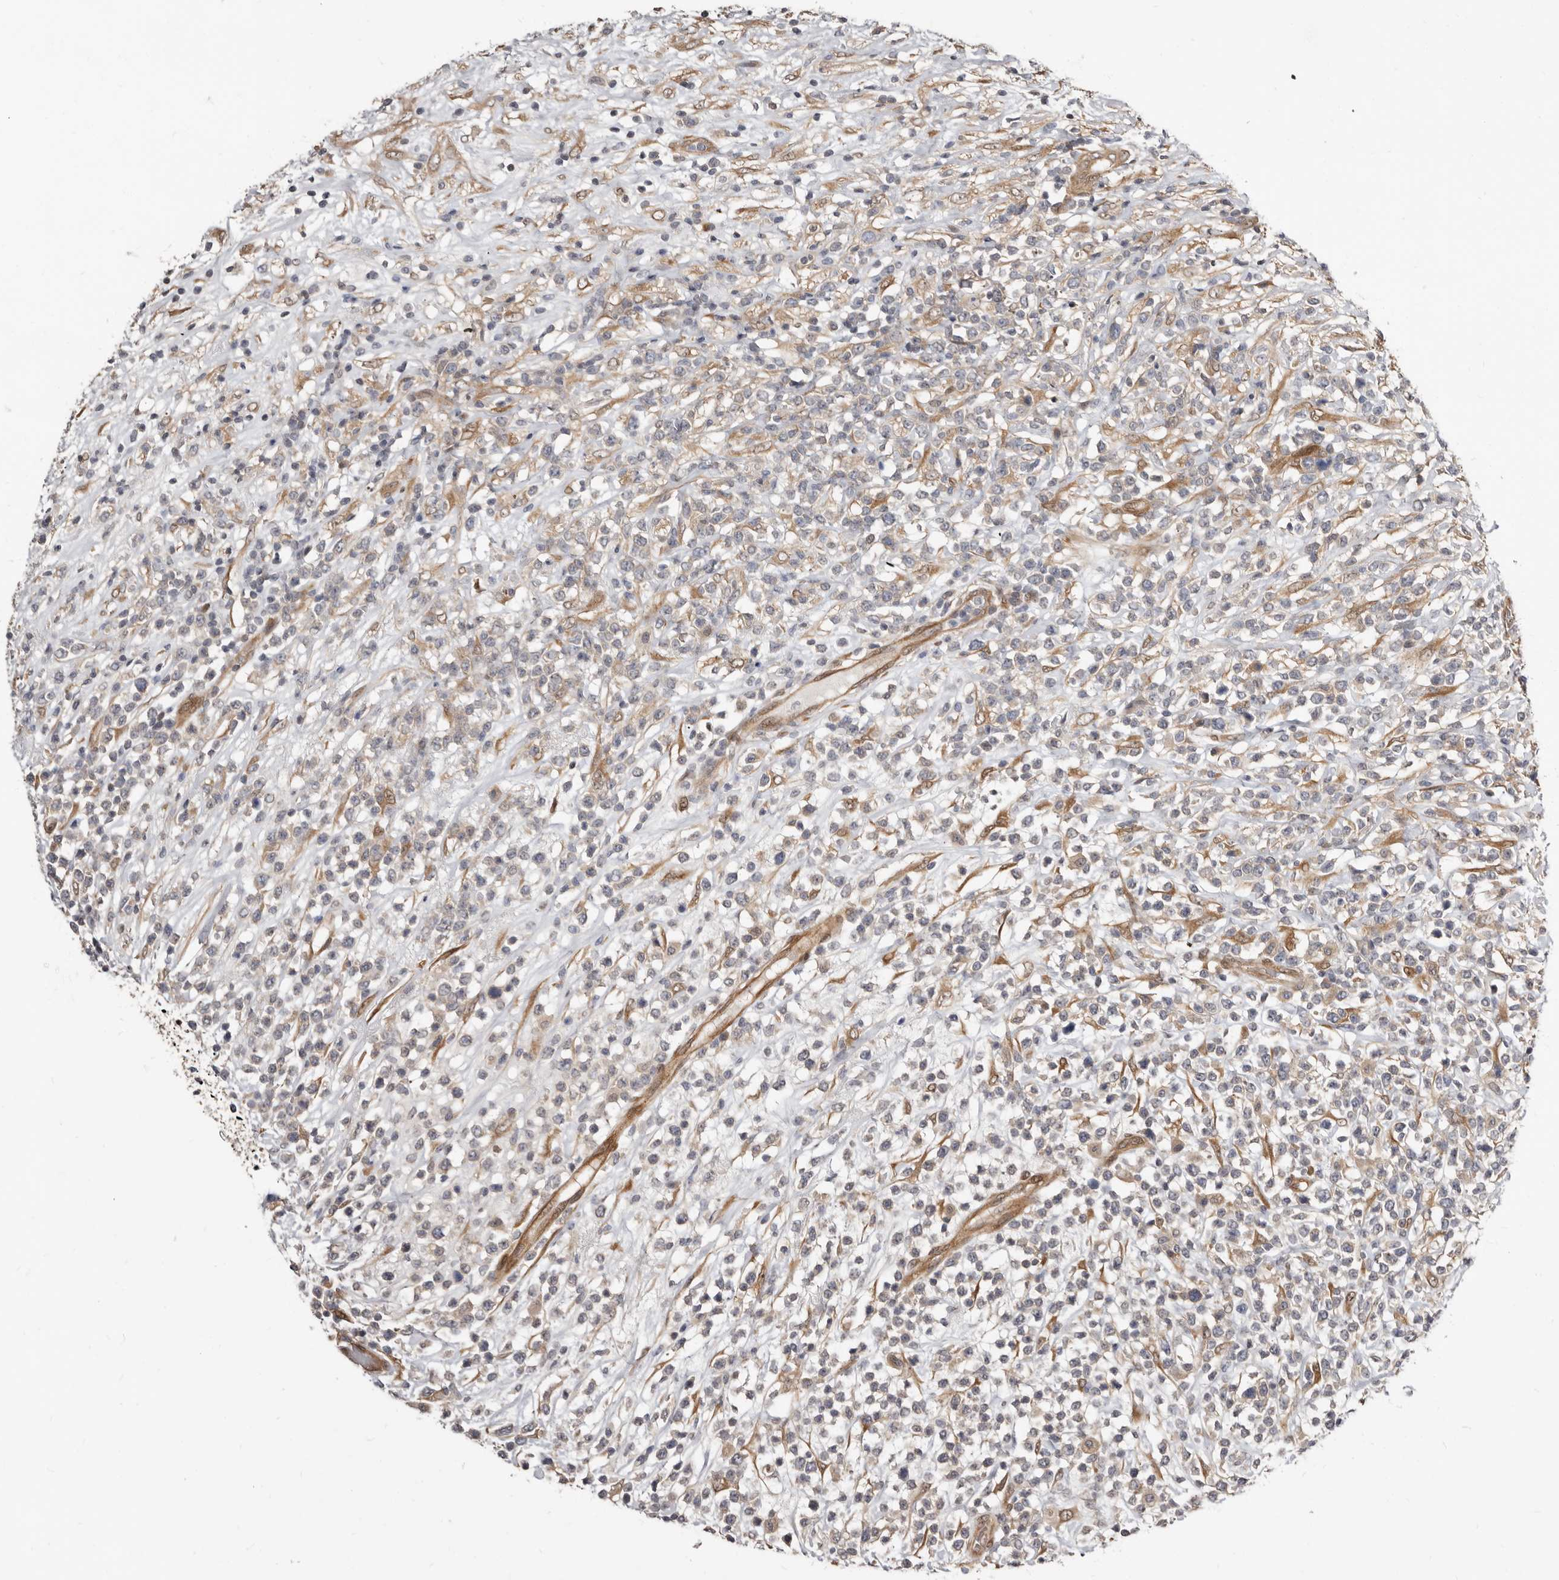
{"staining": {"intensity": "negative", "quantity": "none", "location": "none"}, "tissue": "lymphoma", "cell_type": "Tumor cells", "image_type": "cancer", "snomed": [{"axis": "morphology", "description": "Malignant lymphoma, non-Hodgkin's type, High grade"}, {"axis": "topography", "description": "Colon"}], "caption": "Tumor cells show no significant expression in lymphoma.", "gene": "SBDS", "patient": {"sex": "female", "age": 53}}